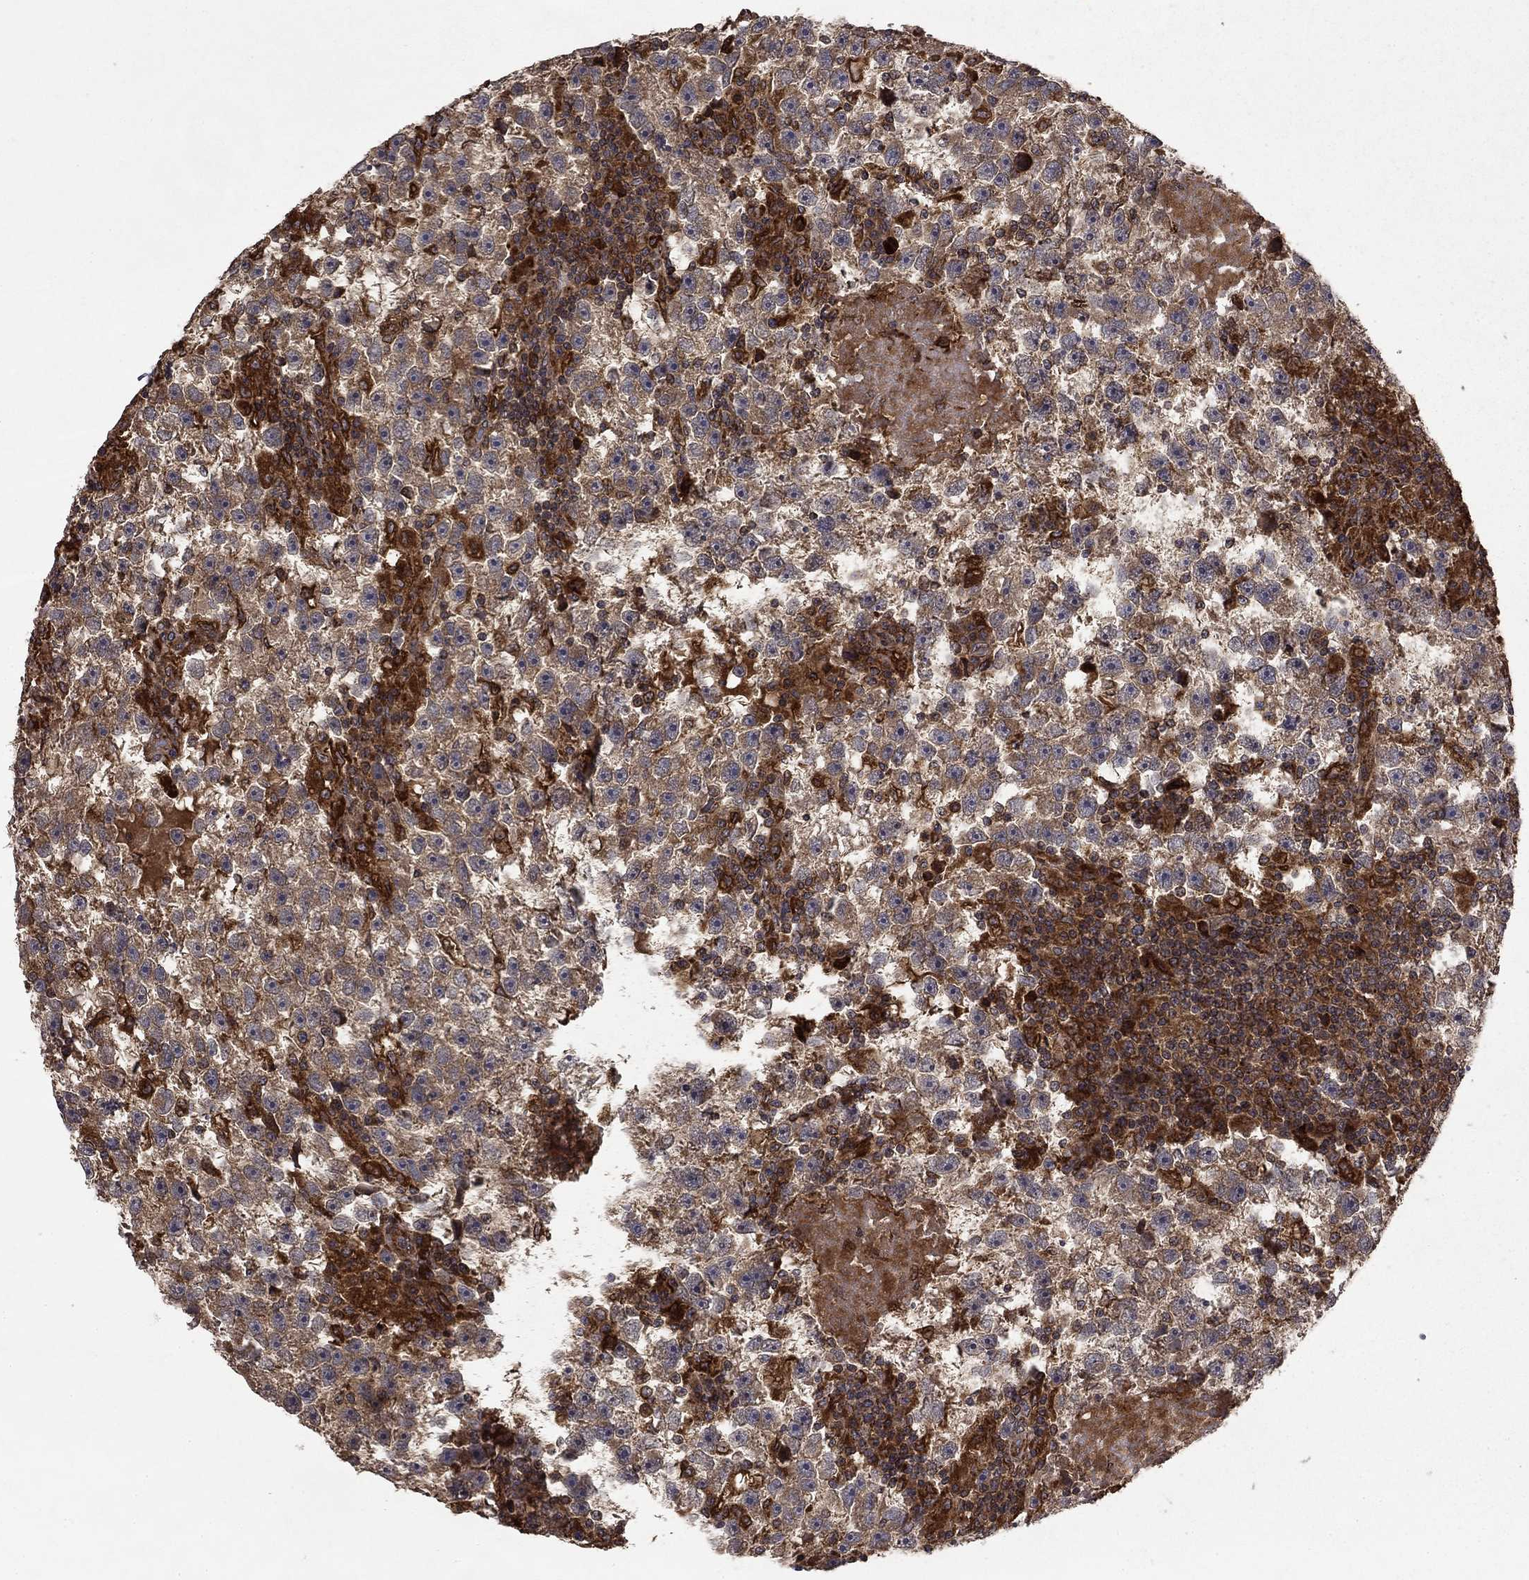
{"staining": {"intensity": "weak", "quantity": "25%-75%", "location": "cytoplasmic/membranous"}, "tissue": "testis cancer", "cell_type": "Tumor cells", "image_type": "cancer", "snomed": [{"axis": "morphology", "description": "Seminoma, NOS"}, {"axis": "topography", "description": "Testis"}], "caption": "Testis cancer stained for a protein (brown) demonstrates weak cytoplasmic/membranous positive expression in about 25%-75% of tumor cells.", "gene": "BABAM2", "patient": {"sex": "male", "age": 47}}